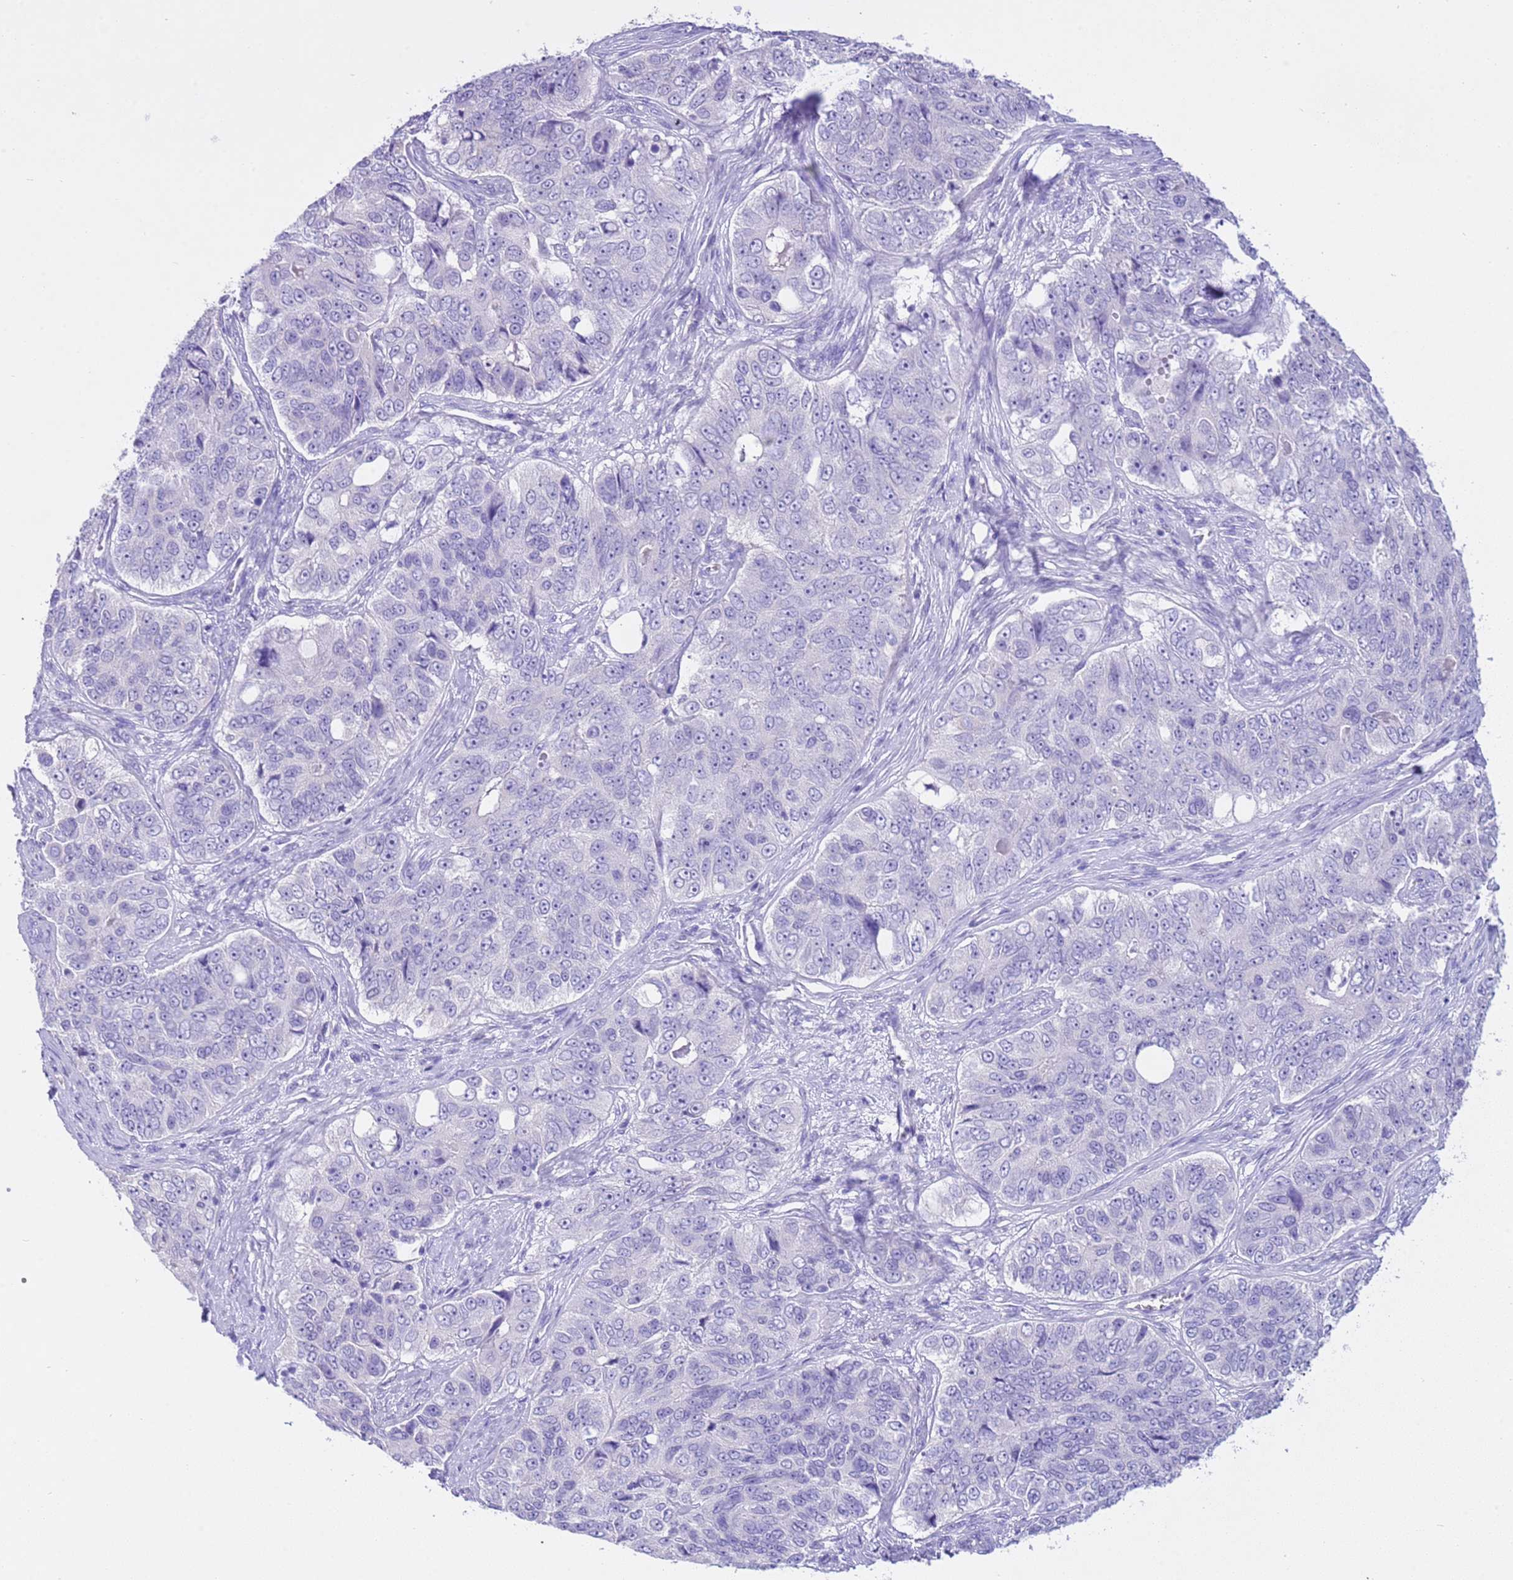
{"staining": {"intensity": "negative", "quantity": "none", "location": "none"}, "tissue": "ovarian cancer", "cell_type": "Tumor cells", "image_type": "cancer", "snomed": [{"axis": "morphology", "description": "Carcinoma, endometroid"}, {"axis": "topography", "description": "Ovary"}], "caption": "Tumor cells are negative for brown protein staining in endometroid carcinoma (ovarian).", "gene": "CPB1", "patient": {"sex": "female", "age": 51}}